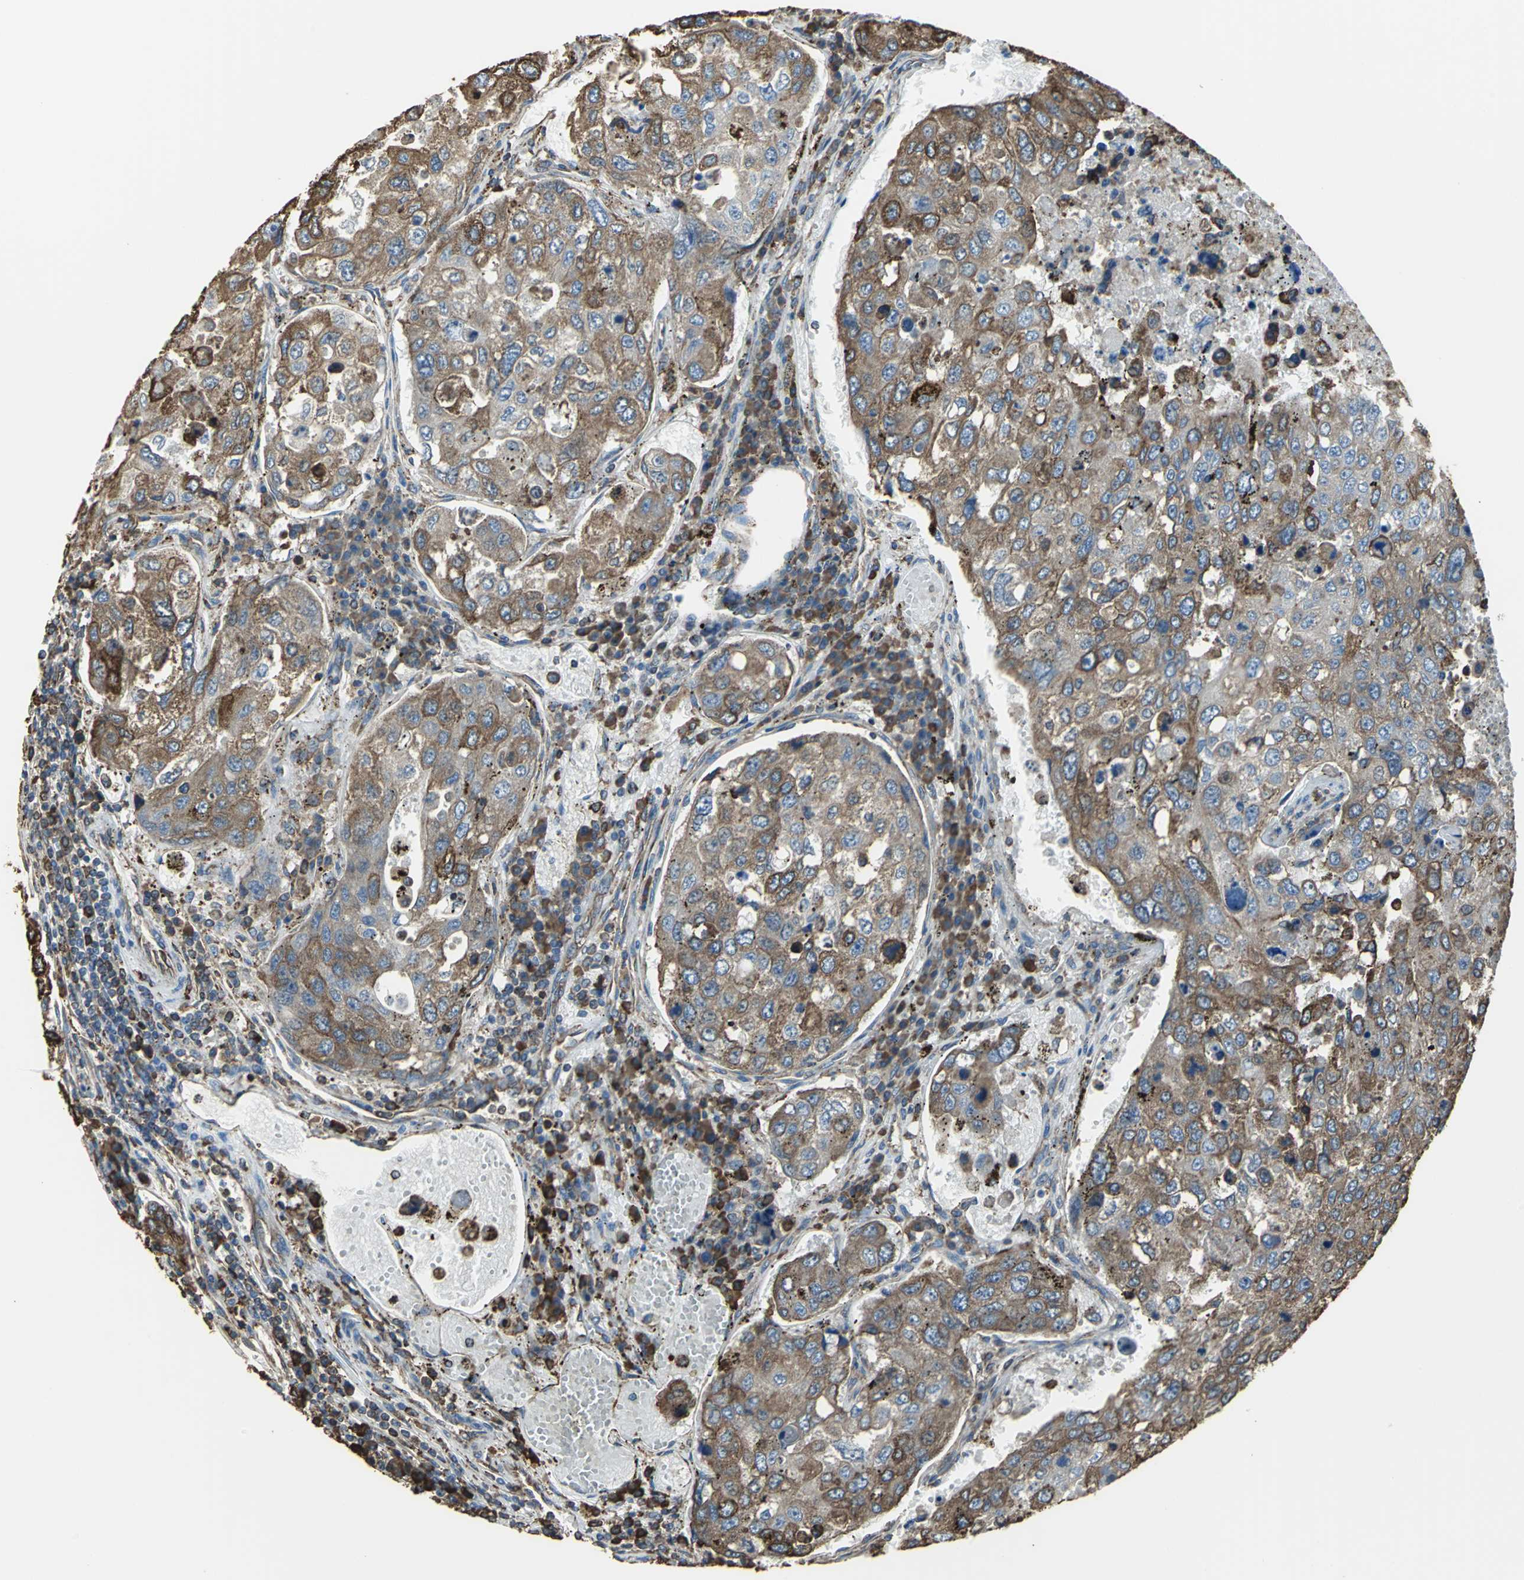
{"staining": {"intensity": "strong", "quantity": ">75%", "location": "cytoplasmic/membranous"}, "tissue": "urothelial cancer", "cell_type": "Tumor cells", "image_type": "cancer", "snomed": [{"axis": "morphology", "description": "Urothelial carcinoma, High grade"}, {"axis": "topography", "description": "Lymph node"}, {"axis": "topography", "description": "Urinary bladder"}], "caption": "Immunohistochemical staining of urothelial cancer exhibits high levels of strong cytoplasmic/membranous expression in about >75% of tumor cells.", "gene": "GPANK1", "patient": {"sex": "male", "age": 51}}